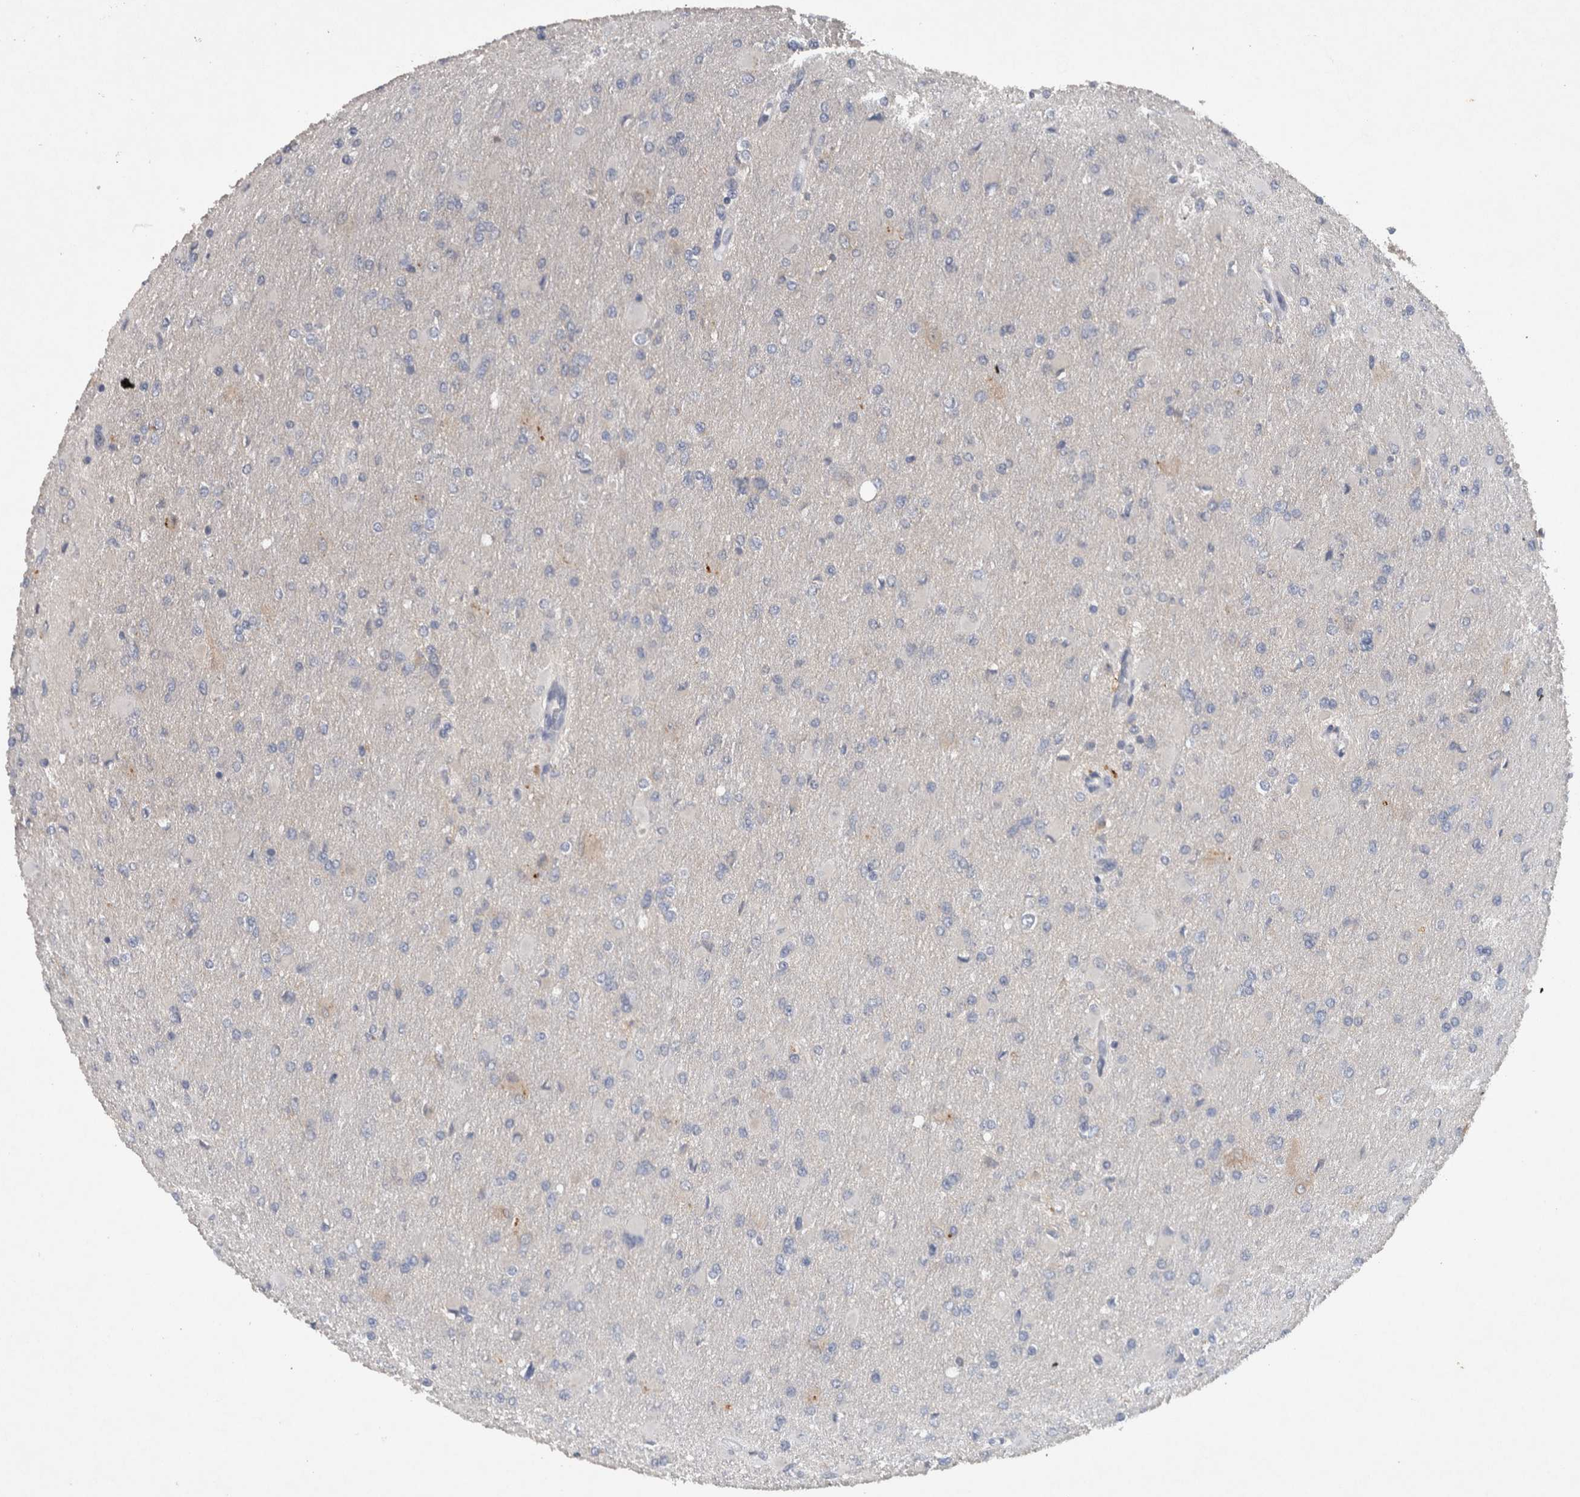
{"staining": {"intensity": "negative", "quantity": "none", "location": "none"}, "tissue": "glioma", "cell_type": "Tumor cells", "image_type": "cancer", "snomed": [{"axis": "morphology", "description": "Glioma, malignant, High grade"}, {"axis": "topography", "description": "Cerebral cortex"}], "caption": "A high-resolution photomicrograph shows IHC staining of malignant glioma (high-grade), which shows no significant staining in tumor cells.", "gene": "HEXD", "patient": {"sex": "female", "age": 36}}